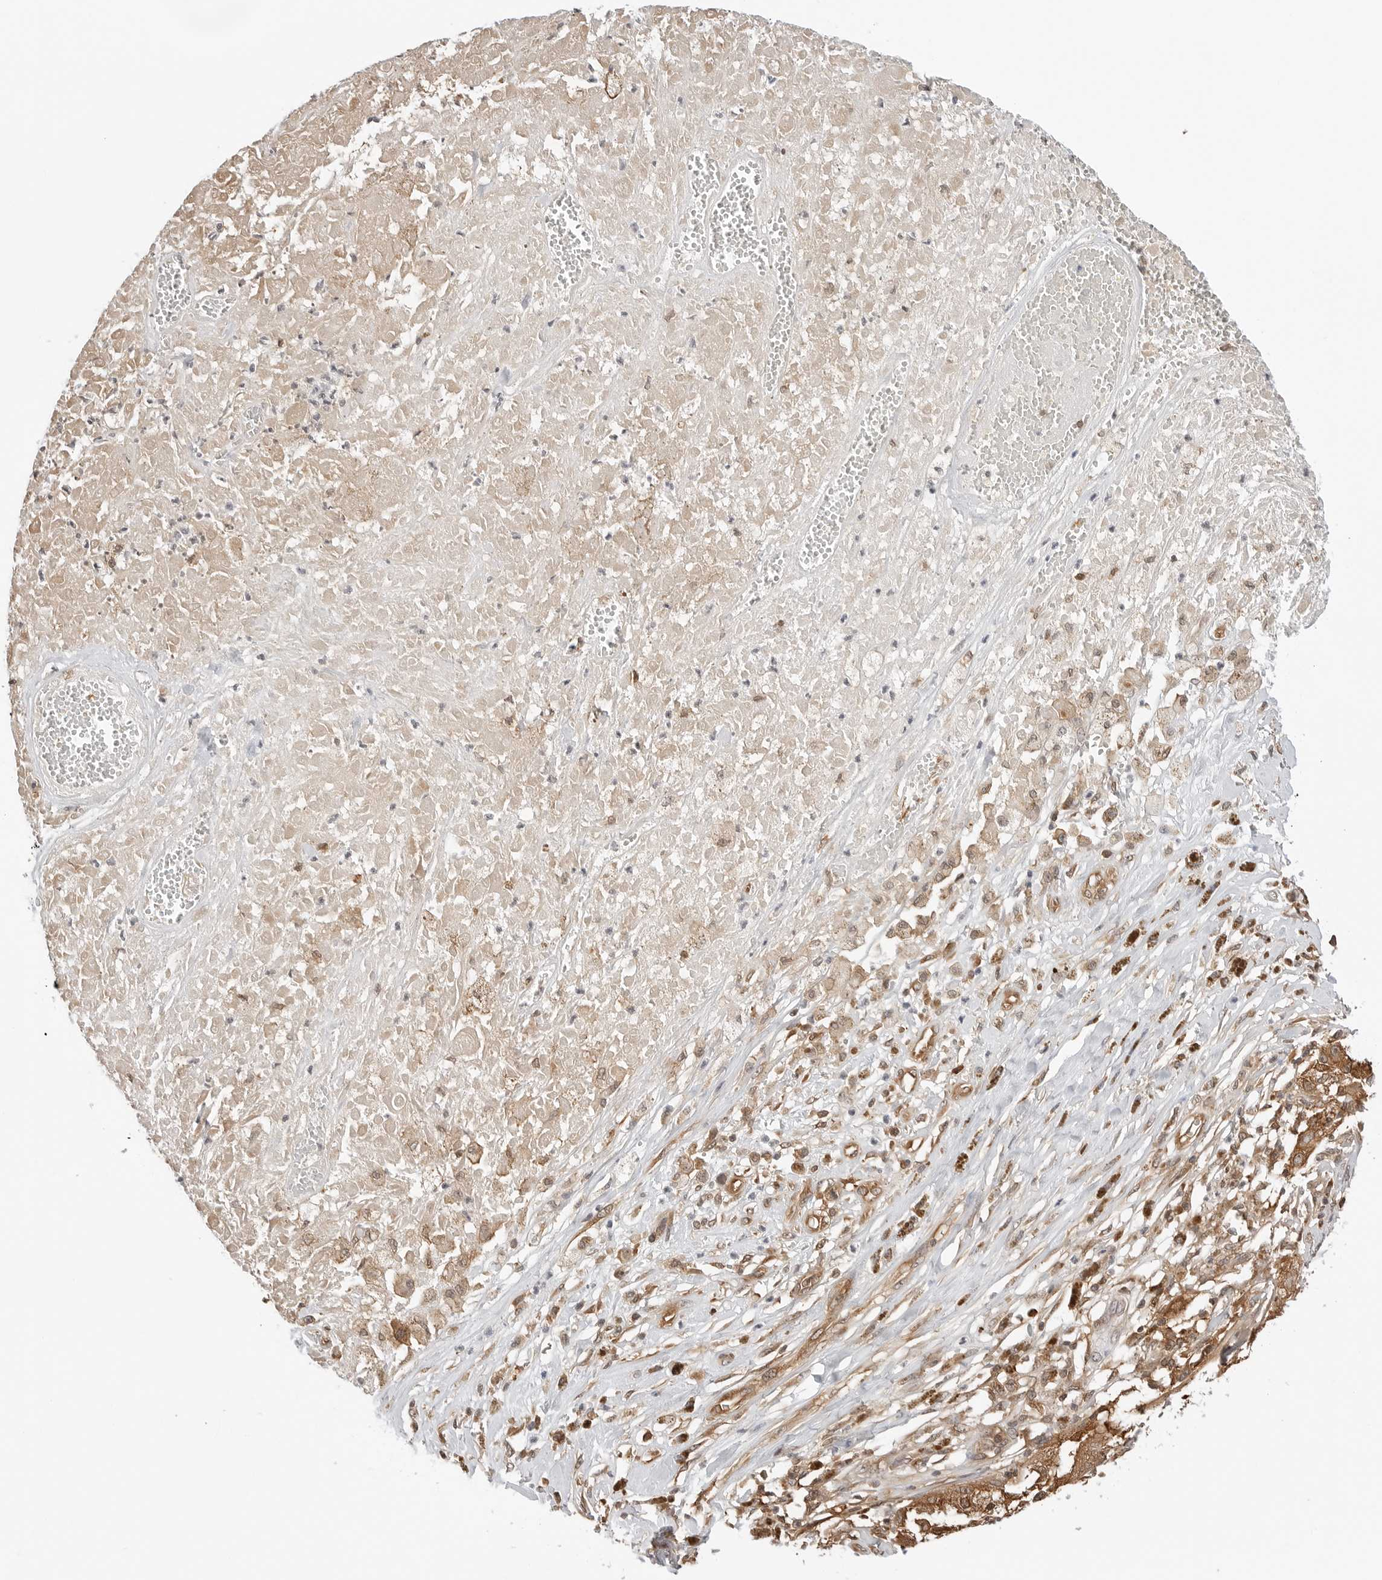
{"staining": {"intensity": "moderate", "quantity": ">75%", "location": "cytoplasmic/membranous"}, "tissue": "melanoma", "cell_type": "Tumor cells", "image_type": "cancer", "snomed": [{"axis": "morphology", "description": "Necrosis, NOS"}, {"axis": "morphology", "description": "Malignant melanoma, NOS"}, {"axis": "topography", "description": "Skin"}], "caption": "Immunohistochemistry (IHC) image of neoplastic tissue: melanoma stained using immunohistochemistry (IHC) shows medium levels of moderate protein expression localized specifically in the cytoplasmic/membranous of tumor cells, appearing as a cytoplasmic/membranous brown color.", "gene": "NUDC", "patient": {"sex": "female", "age": 87}}